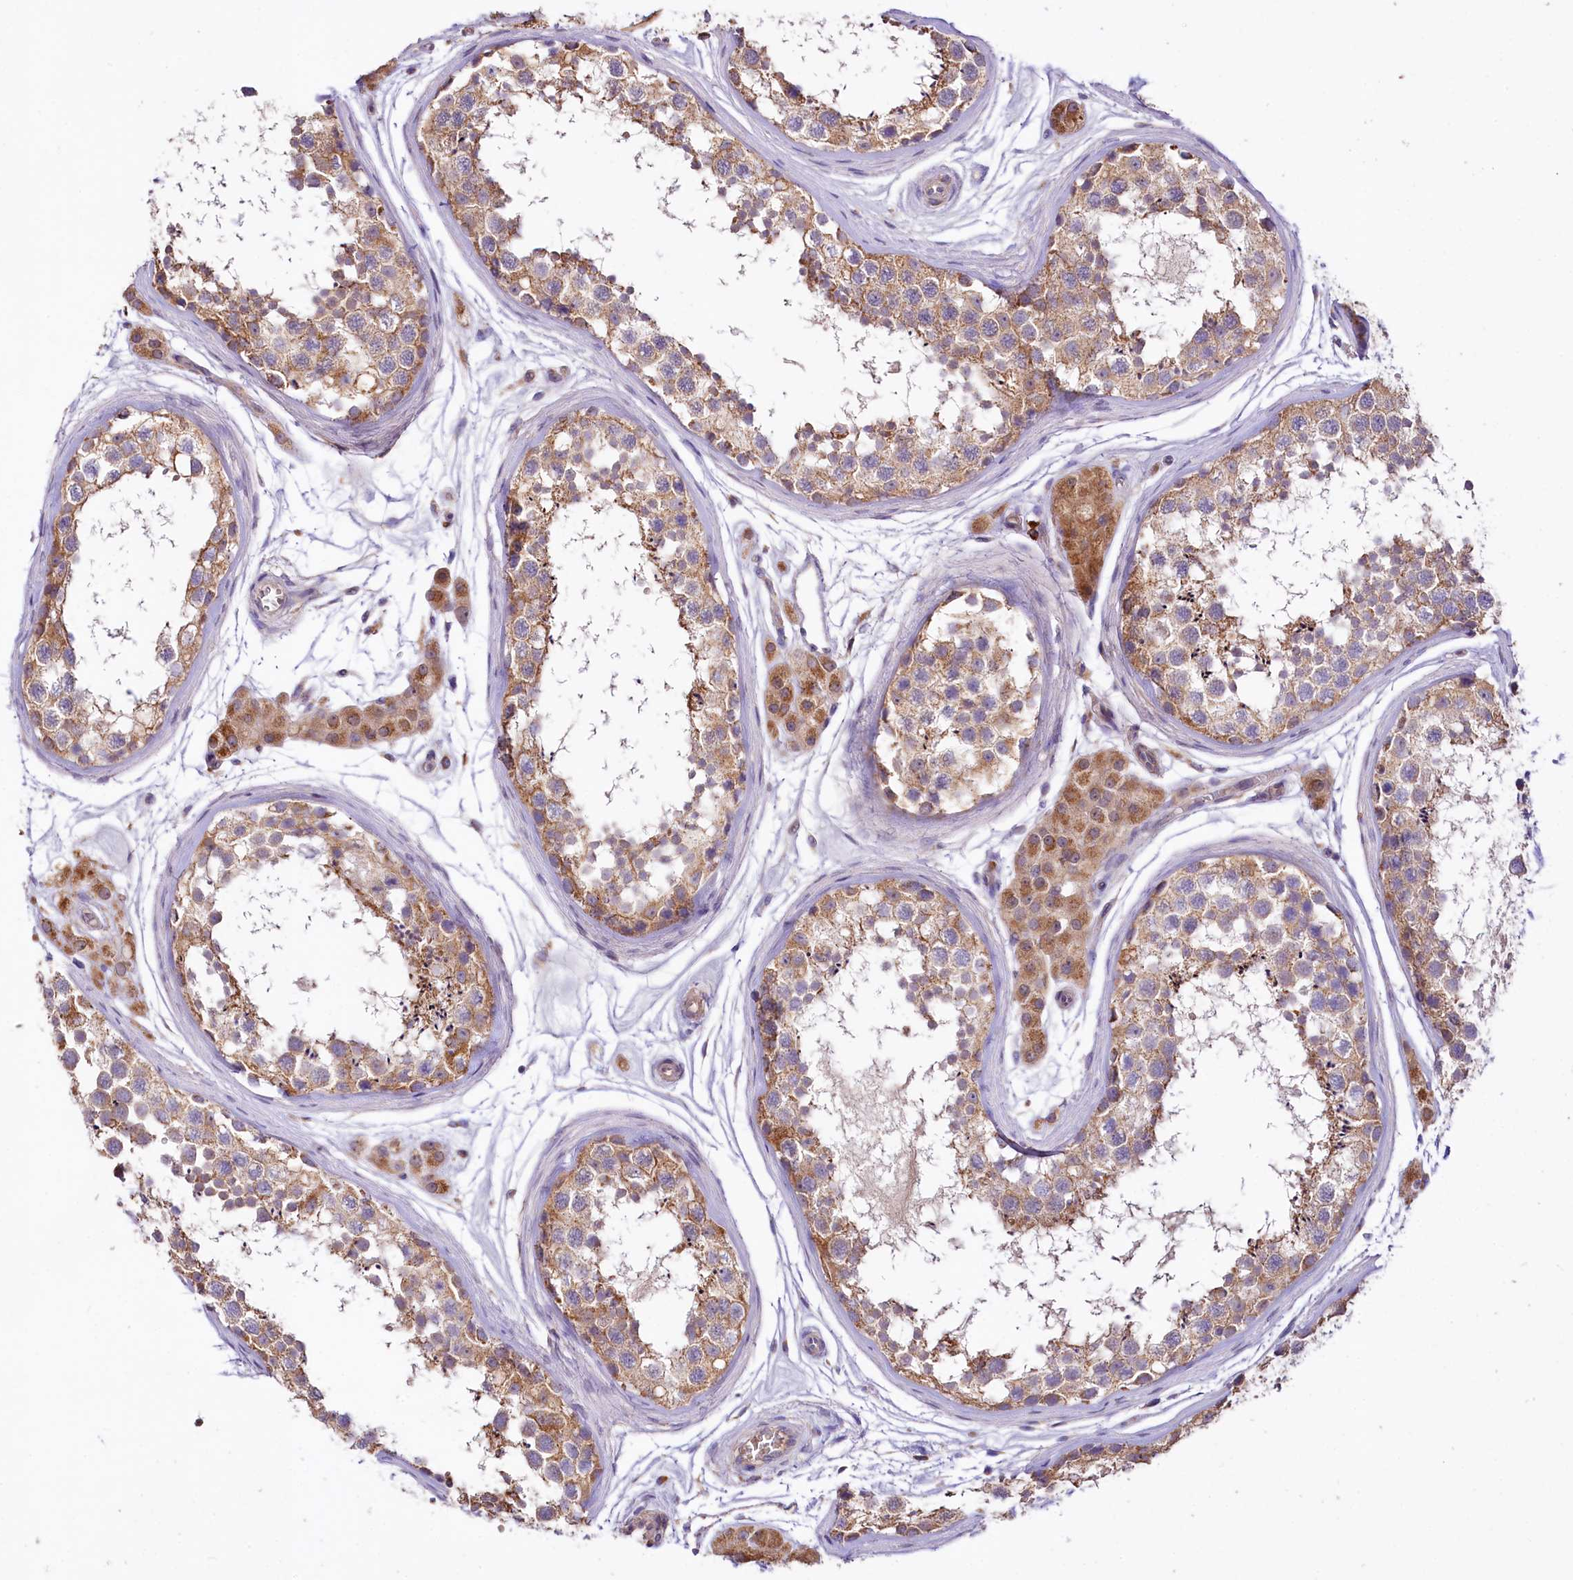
{"staining": {"intensity": "moderate", "quantity": "25%-75%", "location": "cytoplasmic/membranous"}, "tissue": "testis", "cell_type": "Cells in seminiferous ducts", "image_type": "normal", "snomed": [{"axis": "morphology", "description": "Normal tissue, NOS"}, {"axis": "topography", "description": "Testis"}], "caption": "The immunohistochemical stain labels moderate cytoplasmic/membranous staining in cells in seminiferous ducts of benign testis. (DAB IHC with brightfield microscopy, high magnification).", "gene": "ZNF45", "patient": {"sex": "male", "age": 56}}